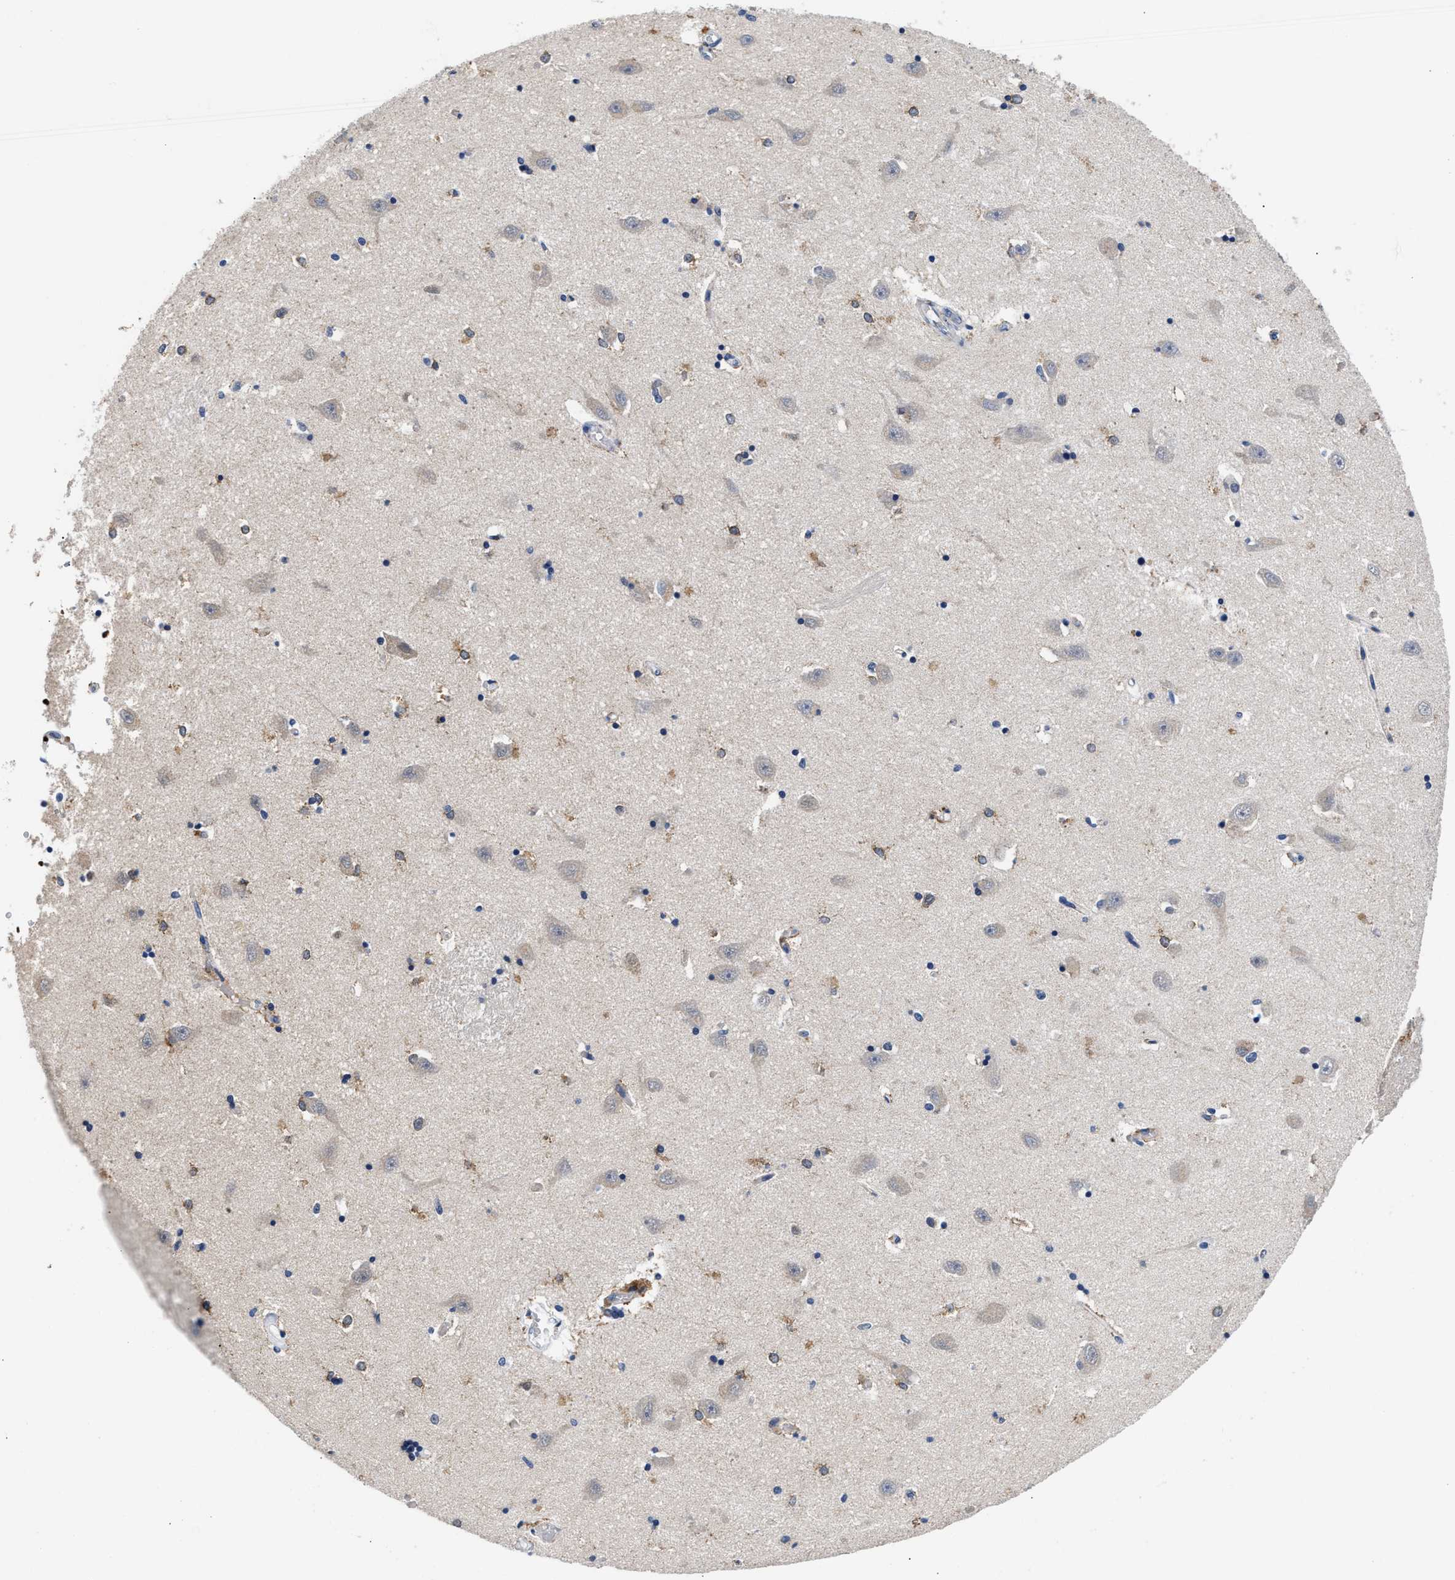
{"staining": {"intensity": "moderate", "quantity": "<25%", "location": "cytoplasmic/membranous"}, "tissue": "hippocampus", "cell_type": "Glial cells", "image_type": "normal", "snomed": [{"axis": "morphology", "description": "Normal tissue, NOS"}, {"axis": "topography", "description": "Hippocampus"}], "caption": "An immunohistochemistry histopathology image of unremarkable tissue is shown. Protein staining in brown labels moderate cytoplasmic/membranous positivity in hippocampus within glial cells.", "gene": "RINT1", "patient": {"sex": "male", "age": 45}}